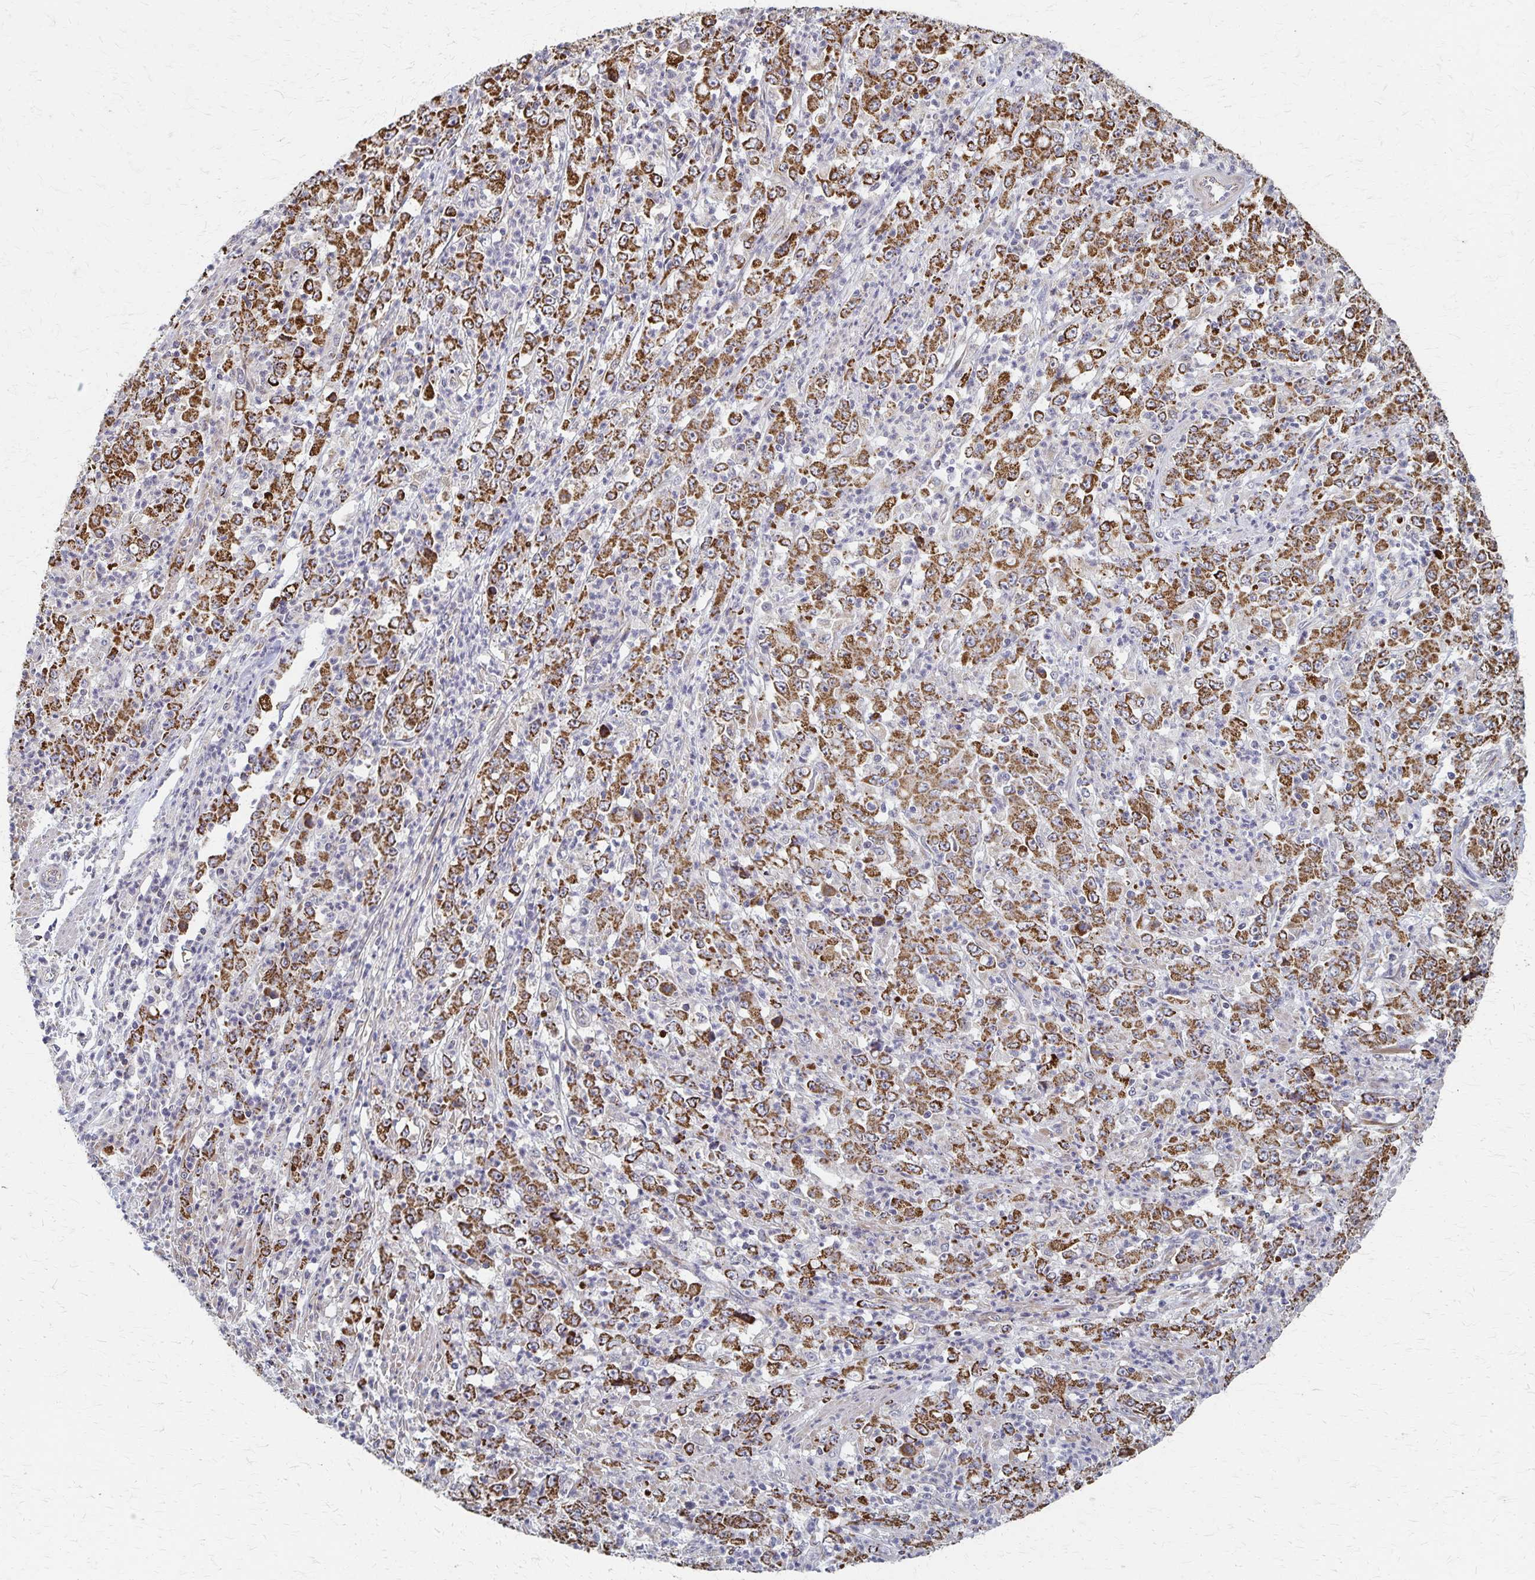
{"staining": {"intensity": "strong", "quantity": ">75%", "location": "cytoplasmic/membranous"}, "tissue": "stomach cancer", "cell_type": "Tumor cells", "image_type": "cancer", "snomed": [{"axis": "morphology", "description": "Adenocarcinoma, NOS"}, {"axis": "topography", "description": "Stomach, lower"}], "caption": "High-power microscopy captured an immunohistochemistry histopathology image of adenocarcinoma (stomach), revealing strong cytoplasmic/membranous expression in approximately >75% of tumor cells.", "gene": "DYRK4", "patient": {"sex": "female", "age": 71}}